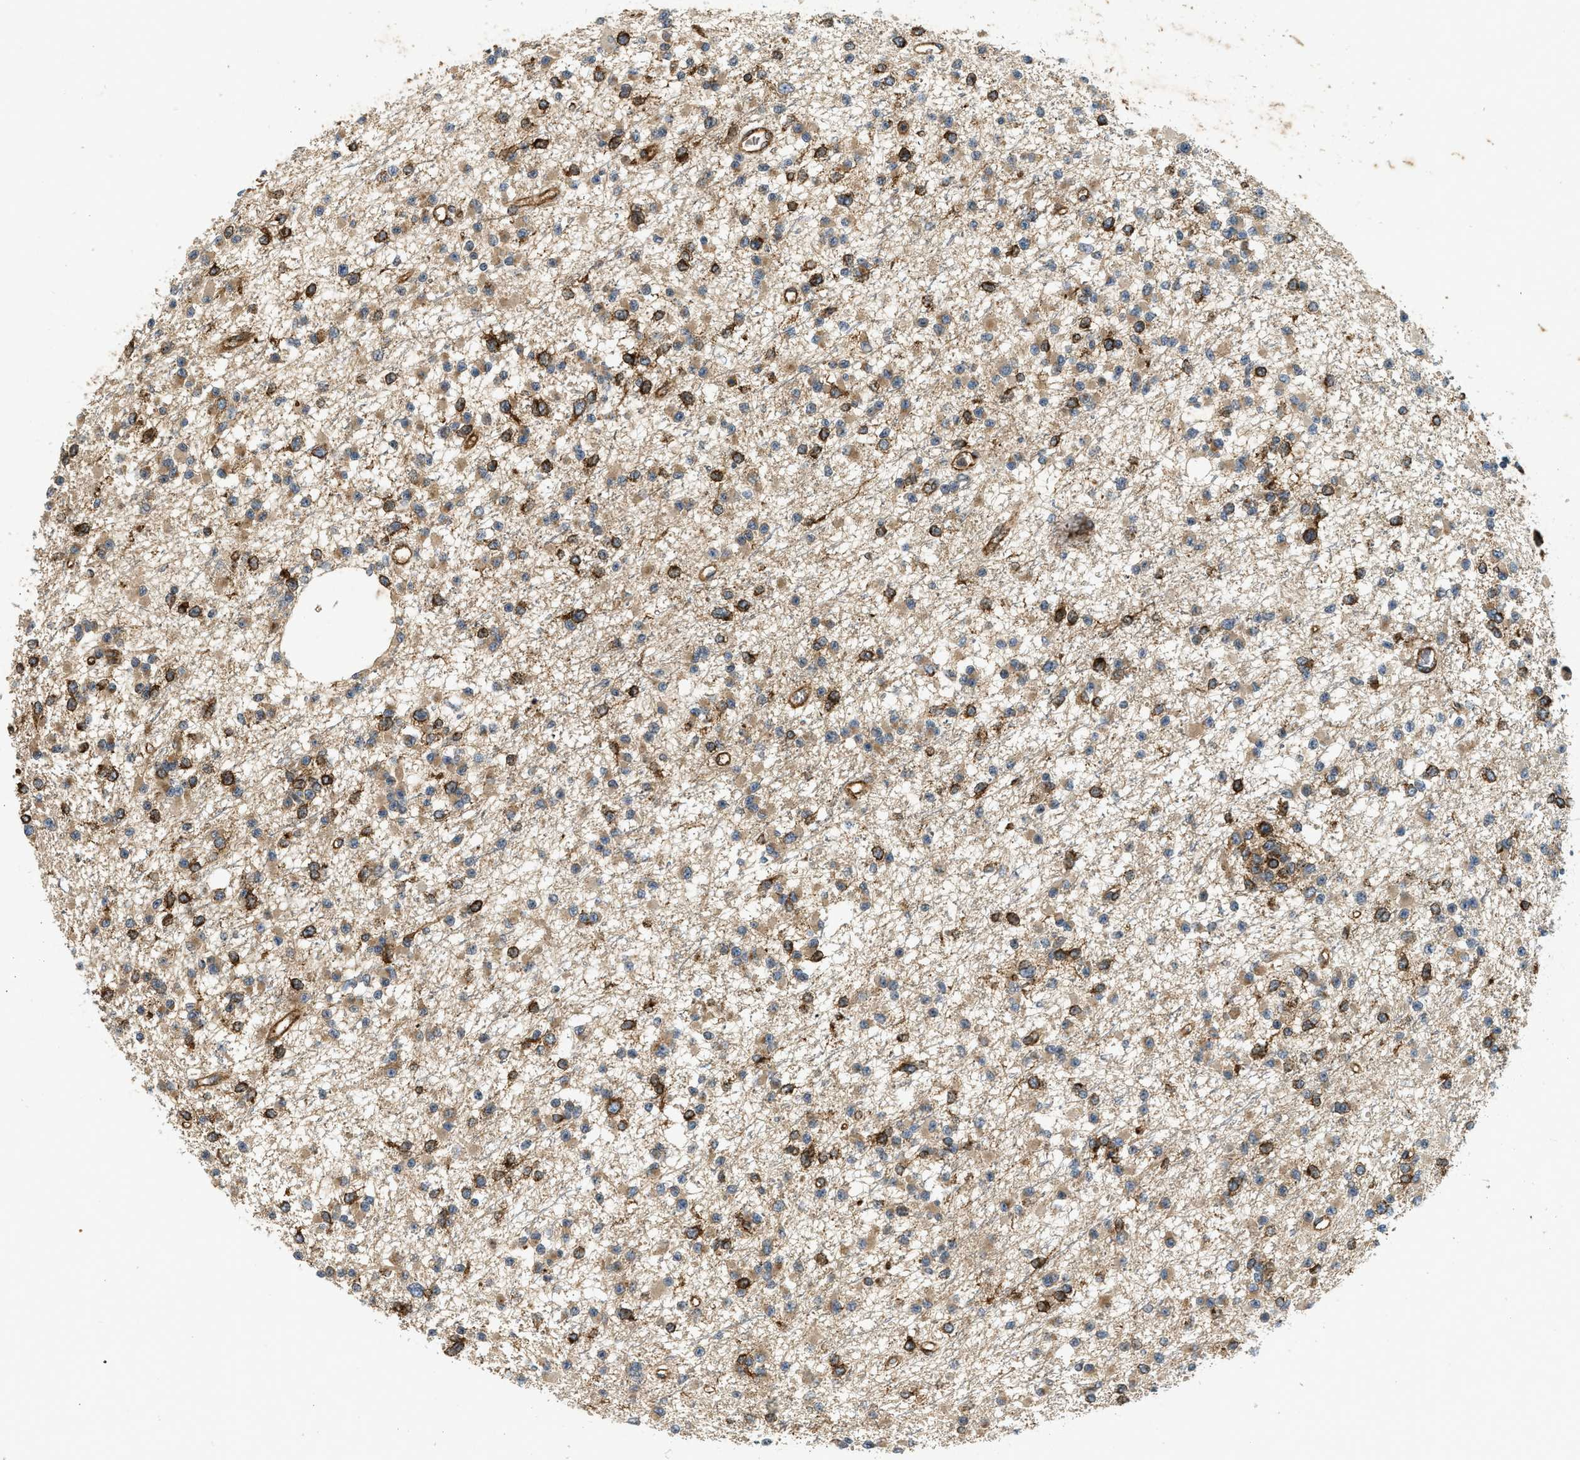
{"staining": {"intensity": "strong", "quantity": "25%-75%", "location": "cytoplasmic/membranous"}, "tissue": "glioma", "cell_type": "Tumor cells", "image_type": "cancer", "snomed": [{"axis": "morphology", "description": "Glioma, malignant, Low grade"}, {"axis": "topography", "description": "Brain"}], "caption": "DAB immunohistochemical staining of human low-grade glioma (malignant) exhibits strong cytoplasmic/membranous protein expression in about 25%-75% of tumor cells. (IHC, brightfield microscopy, high magnification).", "gene": "HIP1", "patient": {"sex": "female", "age": 22}}